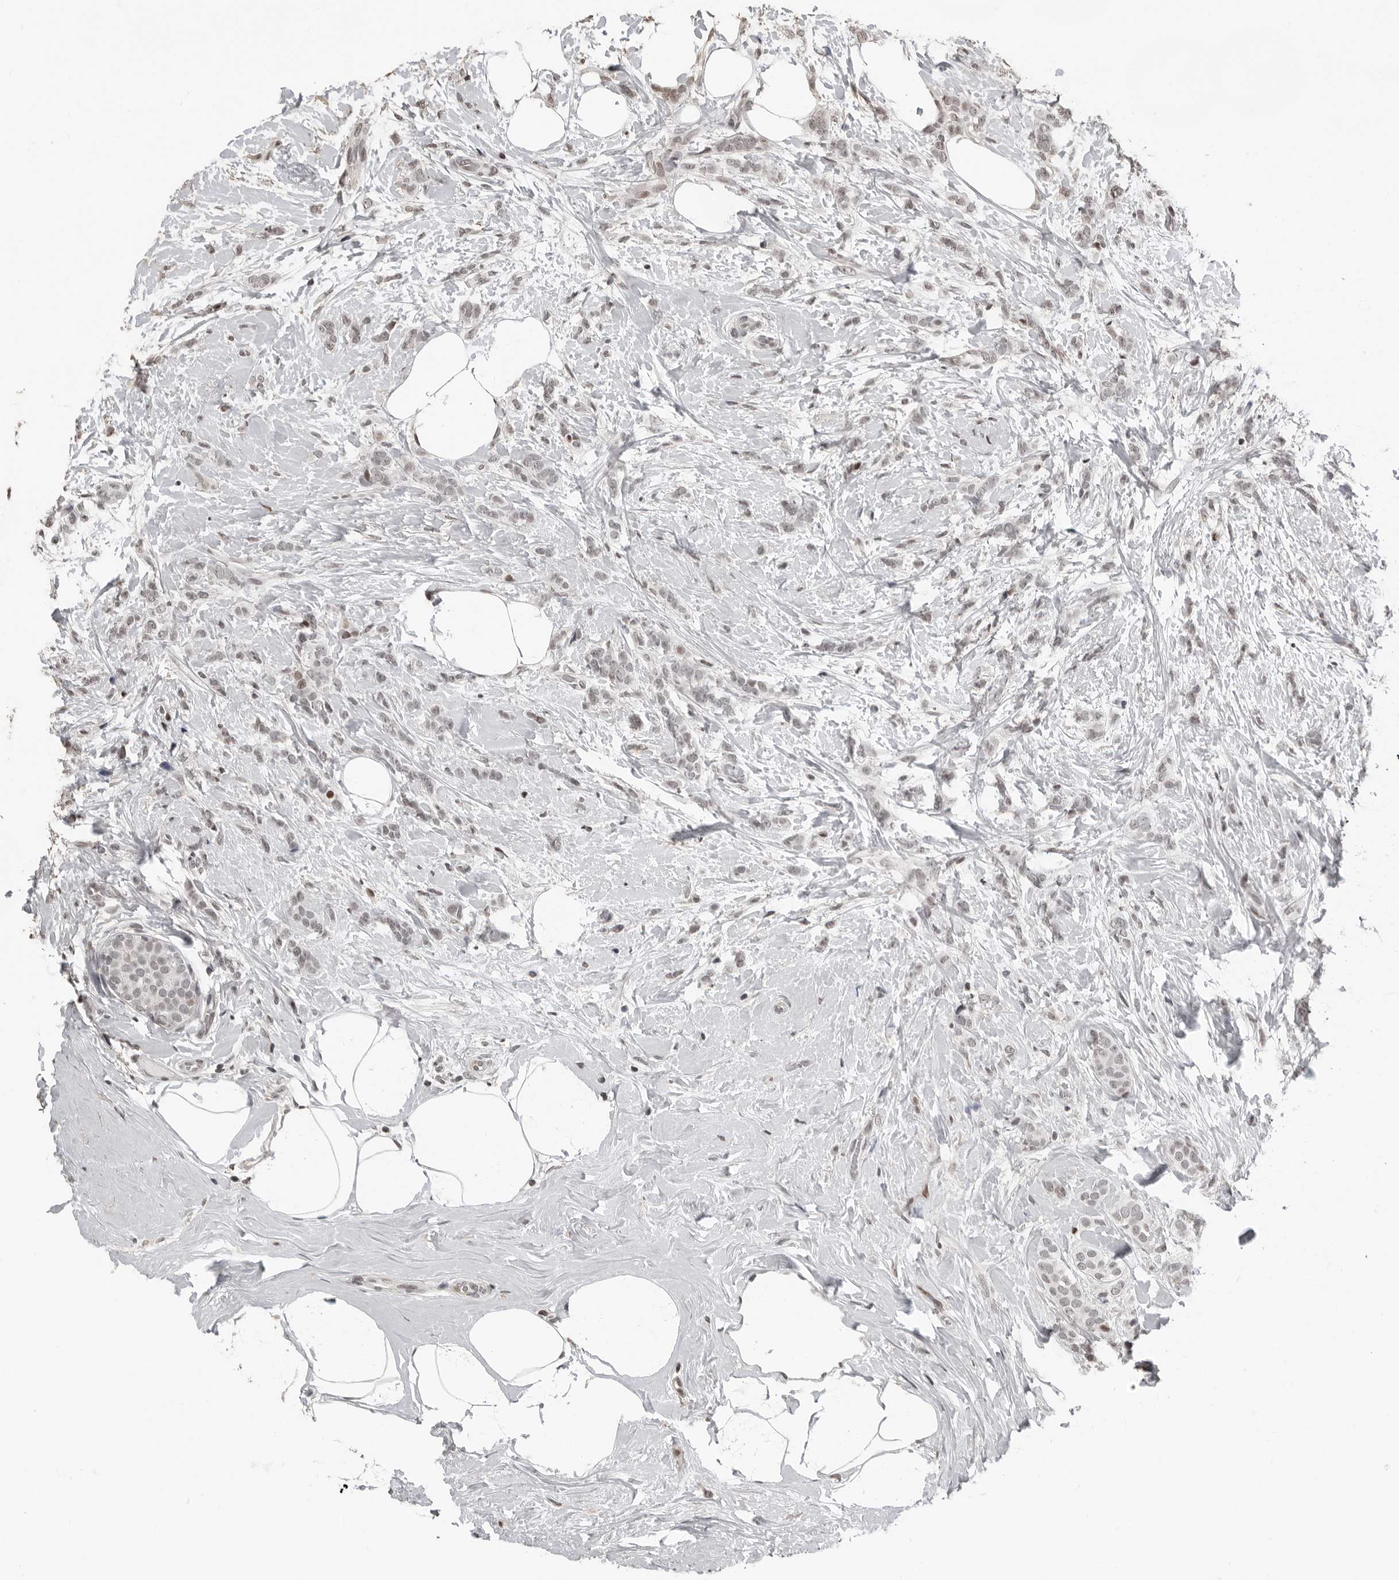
{"staining": {"intensity": "weak", "quantity": "<25%", "location": "nuclear"}, "tissue": "breast cancer", "cell_type": "Tumor cells", "image_type": "cancer", "snomed": [{"axis": "morphology", "description": "Lobular carcinoma, in situ"}, {"axis": "morphology", "description": "Lobular carcinoma"}, {"axis": "topography", "description": "Breast"}], "caption": "The immunohistochemistry image has no significant expression in tumor cells of breast cancer (lobular carcinoma in situ) tissue.", "gene": "ORC1", "patient": {"sex": "female", "age": 41}}